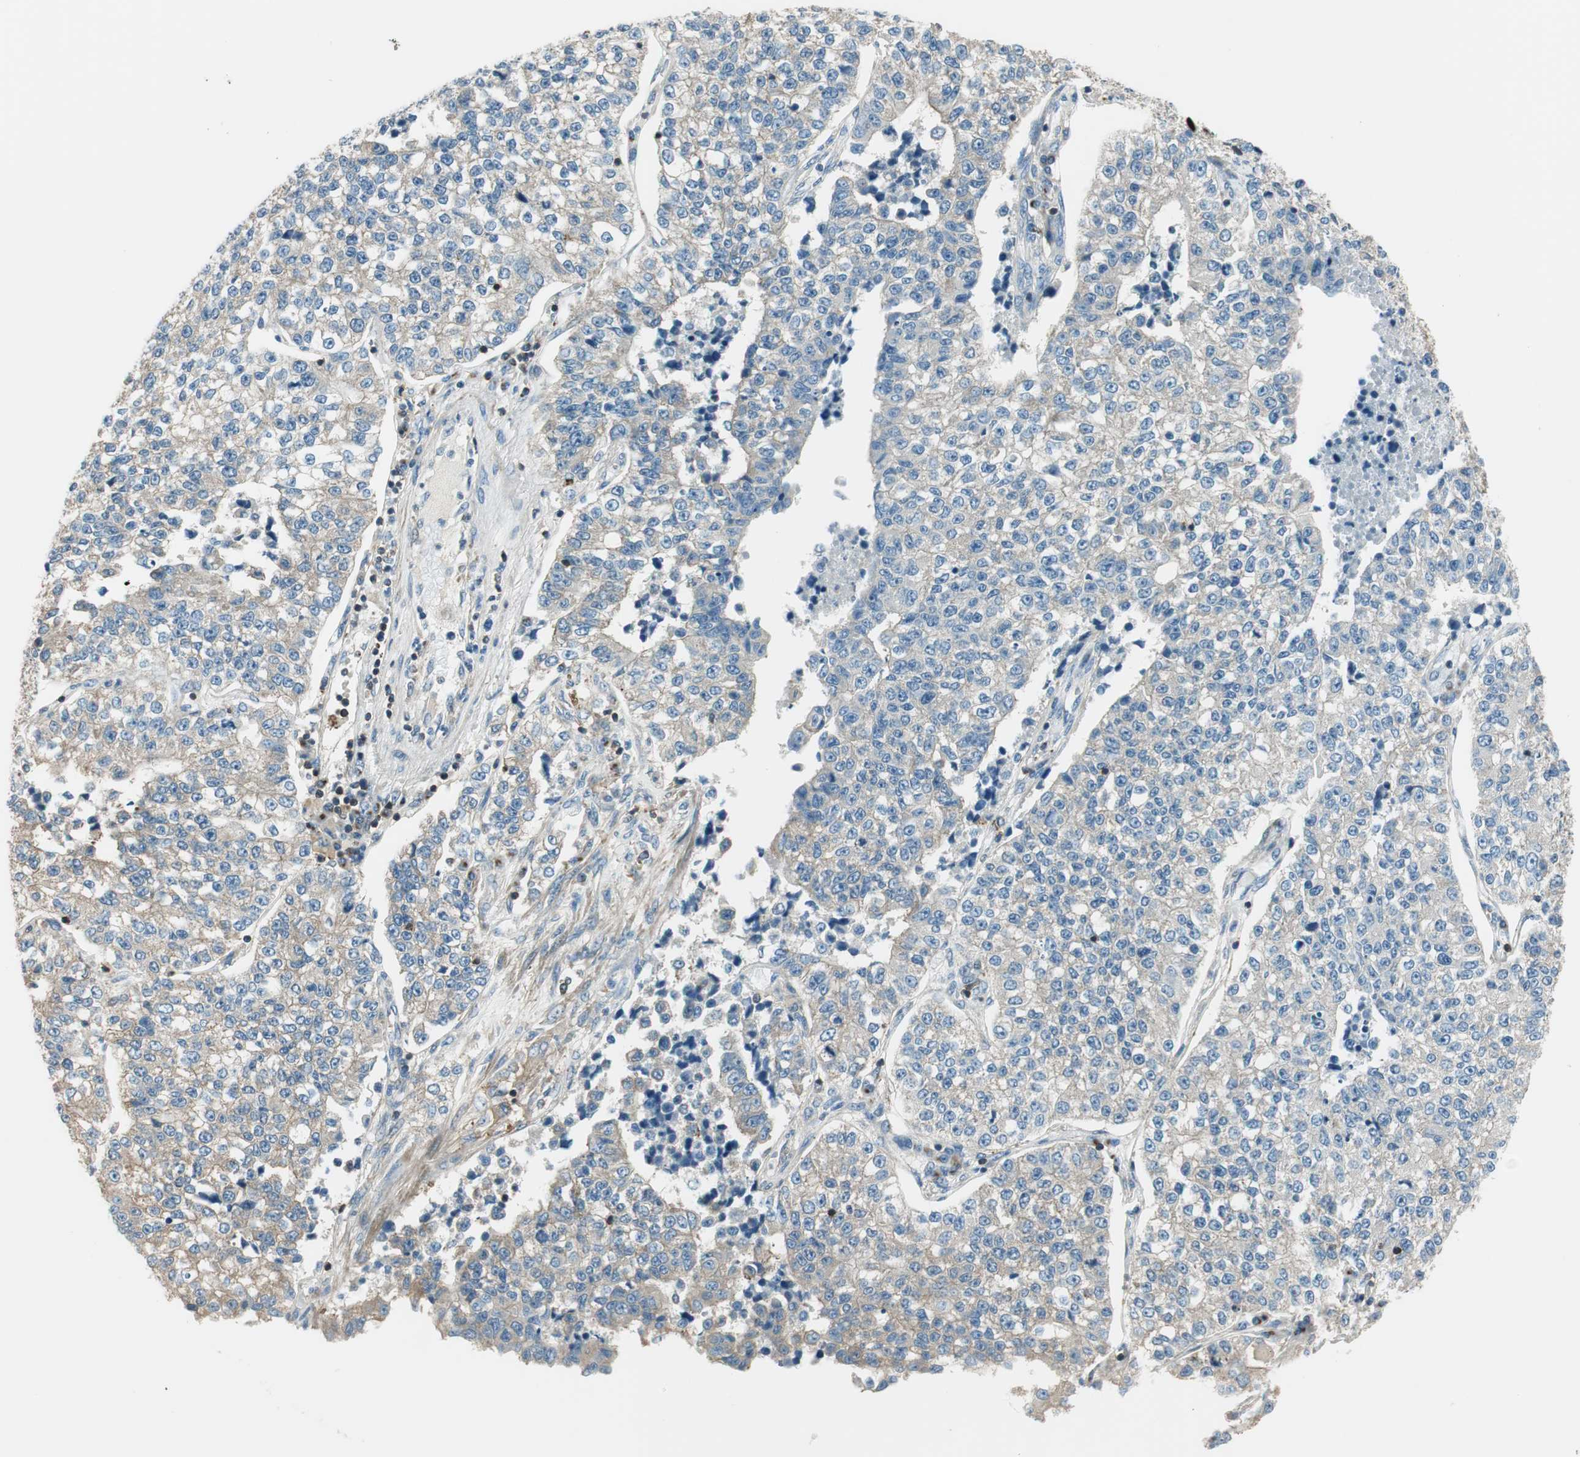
{"staining": {"intensity": "moderate", "quantity": "25%-75%", "location": "cytoplasmic/membranous"}, "tissue": "lung cancer", "cell_type": "Tumor cells", "image_type": "cancer", "snomed": [{"axis": "morphology", "description": "Adenocarcinoma, NOS"}, {"axis": "topography", "description": "Lung"}], "caption": "An immunohistochemistry micrograph of neoplastic tissue is shown. Protein staining in brown highlights moderate cytoplasmic/membranous positivity in adenocarcinoma (lung) within tumor cells. The staining was performed using DAB to visualize the protein expression in brown, while the nuclei were stained in blue with hematoxylin (Magnification: 20x).", "gene": "PI4K2B", "patient": {"sex": "male", "age": 49}}